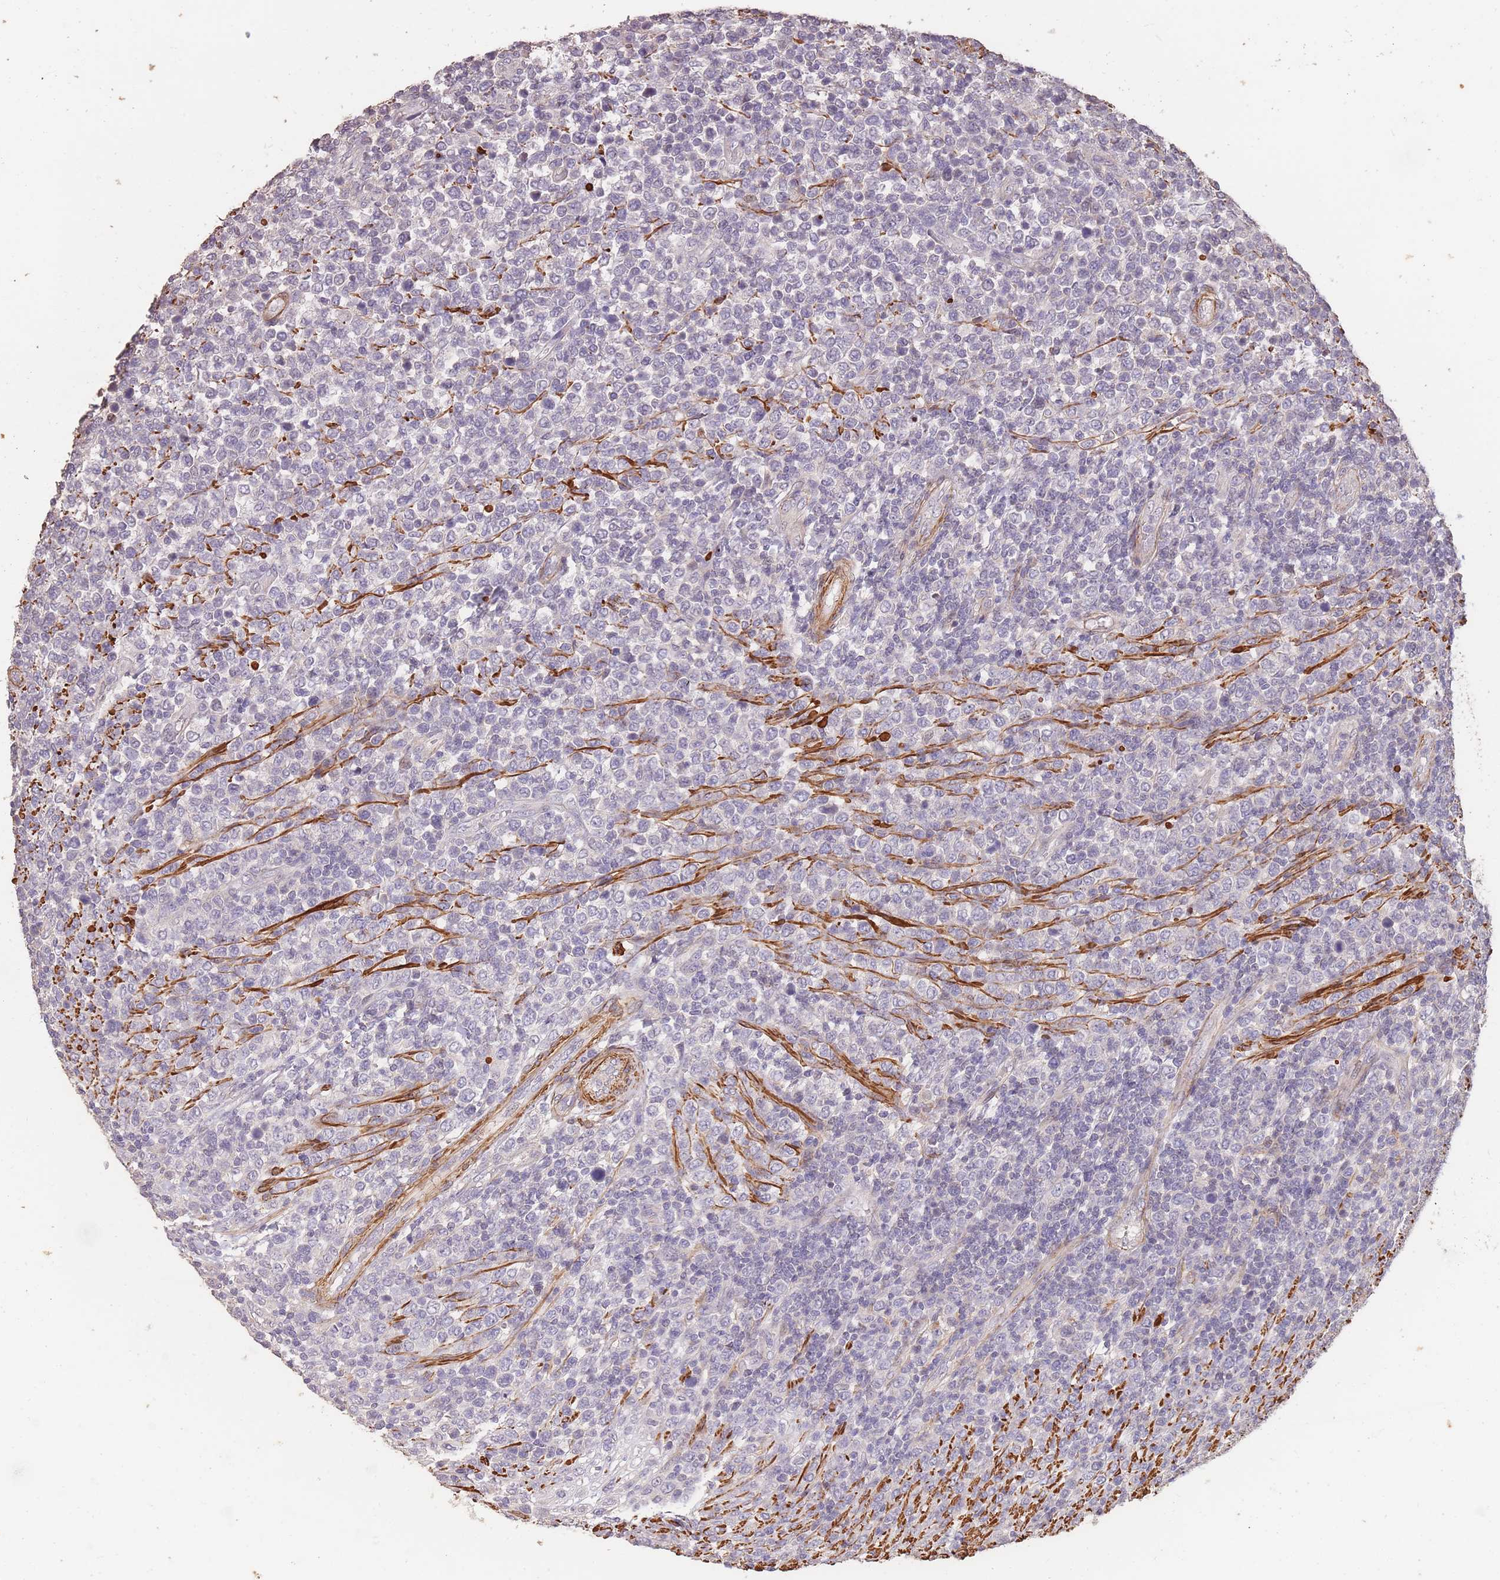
{"staining": {"intensity": "negative", "quantity": "none", "location": "none"}, "tissue": "lymphoma", "cell_type": "Tumor cells", "image_type": "cancer", "snomed": [{"axis": "morphology", "description": "Malignant lymphoma, non-Hodgkin's type, High grade"}, {"axis": "topography", "description": "Soft tissue"}], "caption": "Tumor cells show no significant expression in malignant lymphoma, non-Hodgkin's type (high-grade). The staining is performed using DAB brown chromogen with nuclei counter-stained in using hematoxylin.", "gene": "NLRC4", "patient": {"sex": "female", "age": 56}}